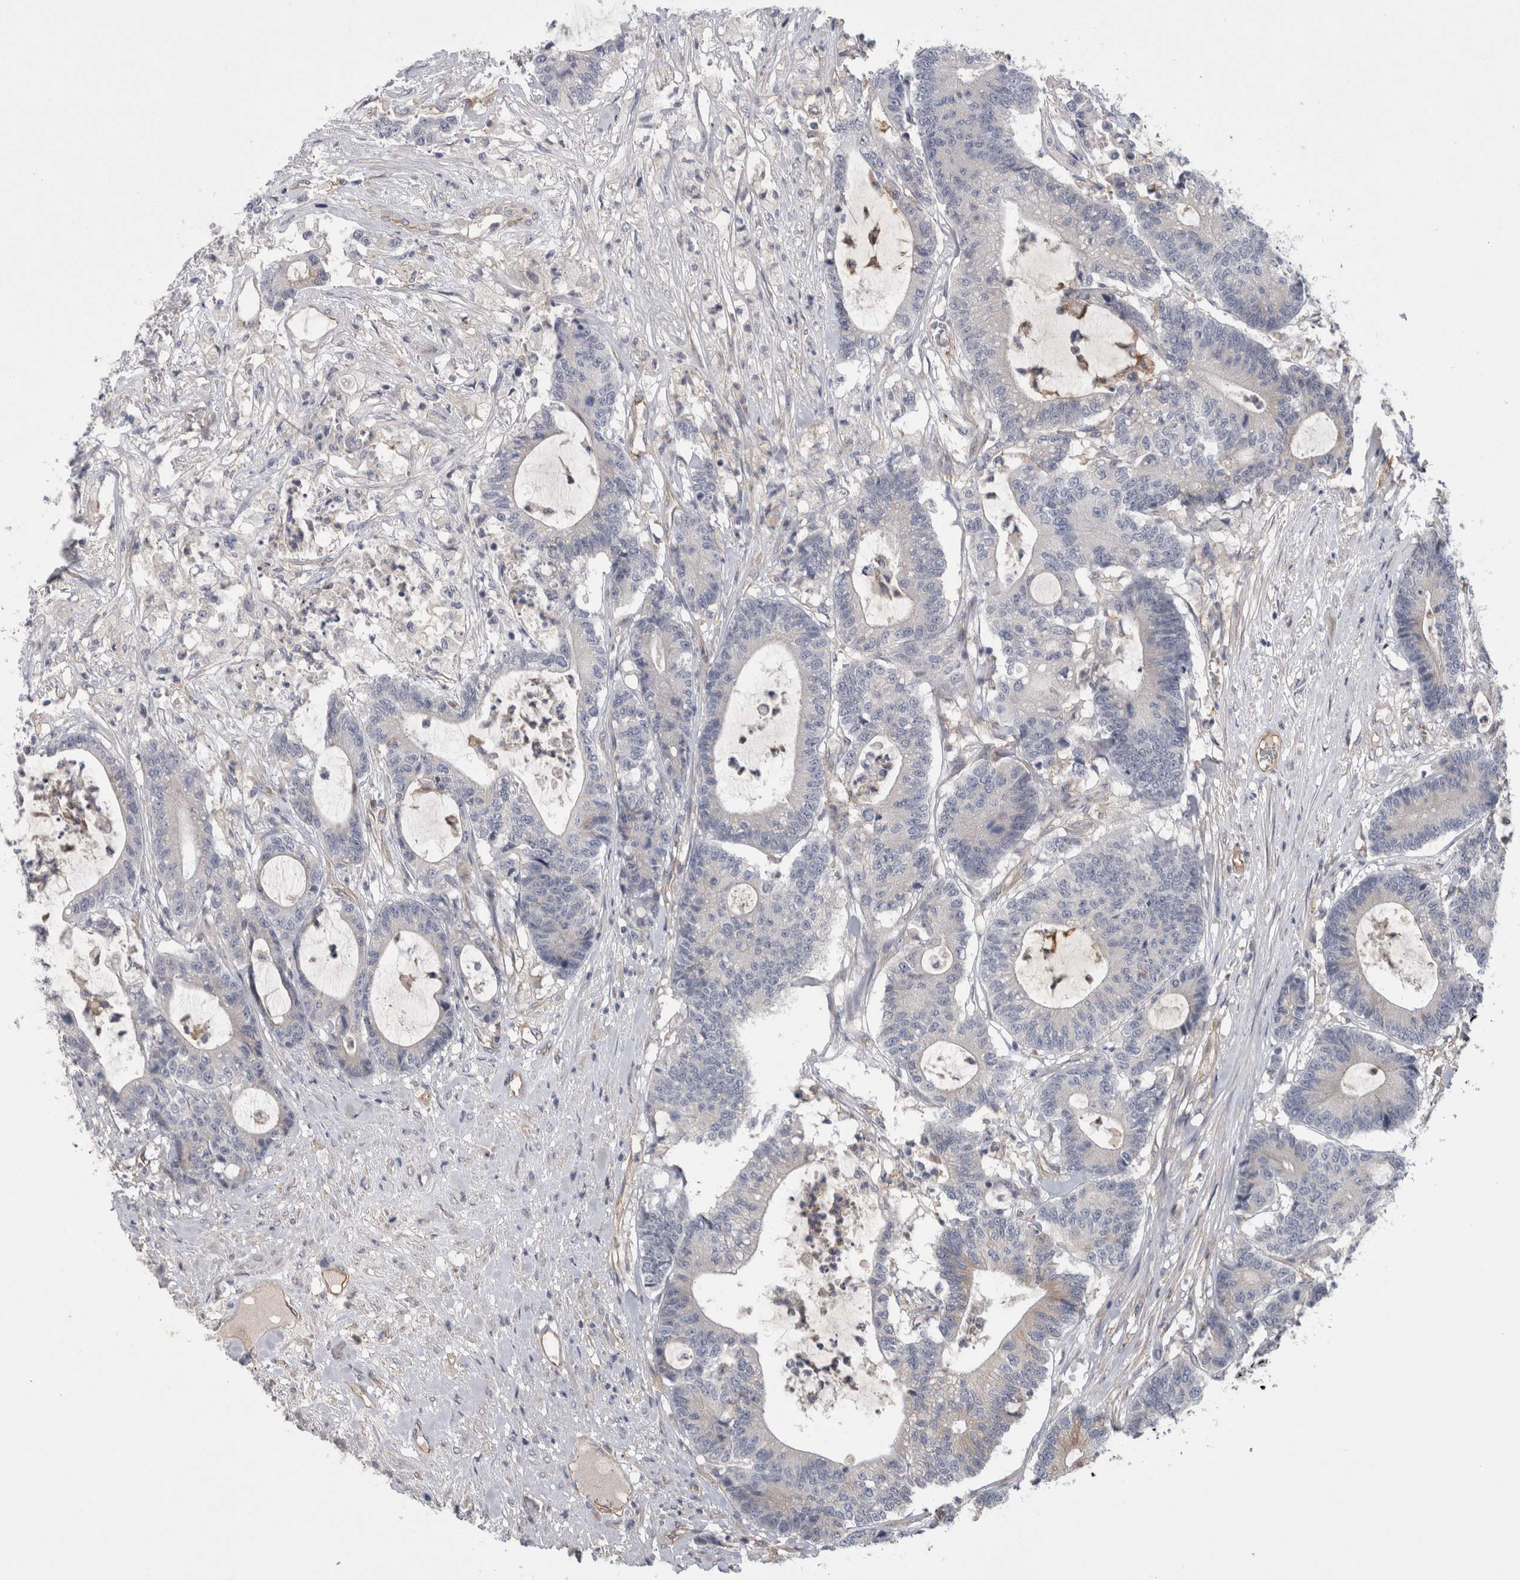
{"staining": {"intensity": "negative", "quantity": "none", "location": "none"}, "tissue": "colorectal cancer", "cell_type": "Tumor cells", "image_type": "cancer", "snomed": [{"axis": "morphology", "description": "Adenocarcinoma, NOS"}, {"axis": "topography", "description": "Colon"}], "caption": "Tumor cells are negative for brown protein staining in colorectal cancer (adenocarcinoma).", "gene": "ANKFY1", "patient": {"sex": "female", "age": 84}}